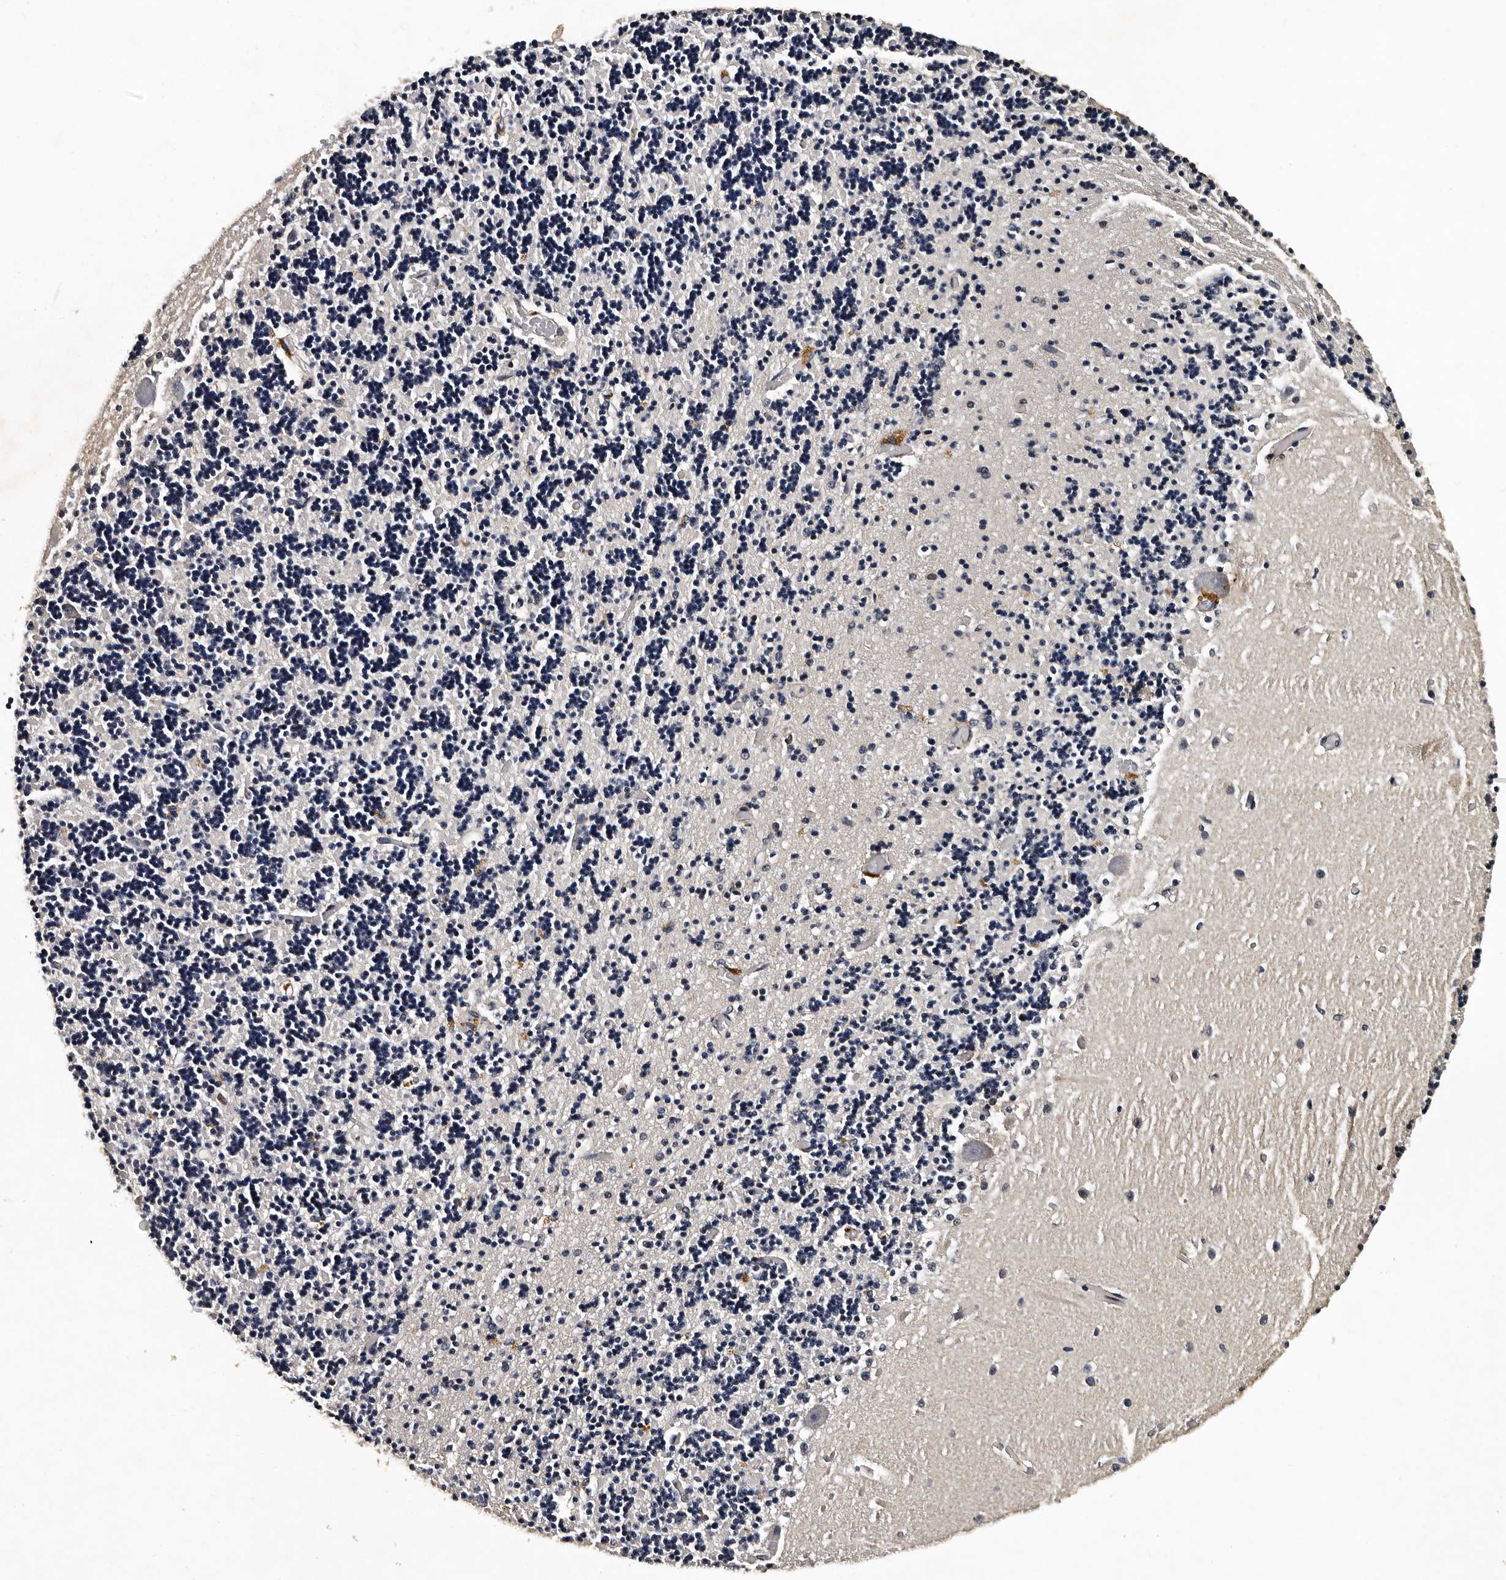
{"staining": {"intensity": "negative", "quantity": "none", "location": "none"}, "tissue": "cerebellum", "cell_type": "Cells in granular layer", "image_type": "normal", "snomed": [{"axis": "morphology", "description": "Normal tissue, NOS"}, {"axis": "topography", "description": "Cerebellum"}], "caption": "Protein analysis of benign cerebellum demonstrates no significant staining in cells in granular layer. The staining is performed using DAB (3,3'-diaminobenzidine) brown chromogen with nuclei counter-stained in using hematoxylin.", "gene": "CPNE3", "patient": {"sex": "male", "age": 37}}